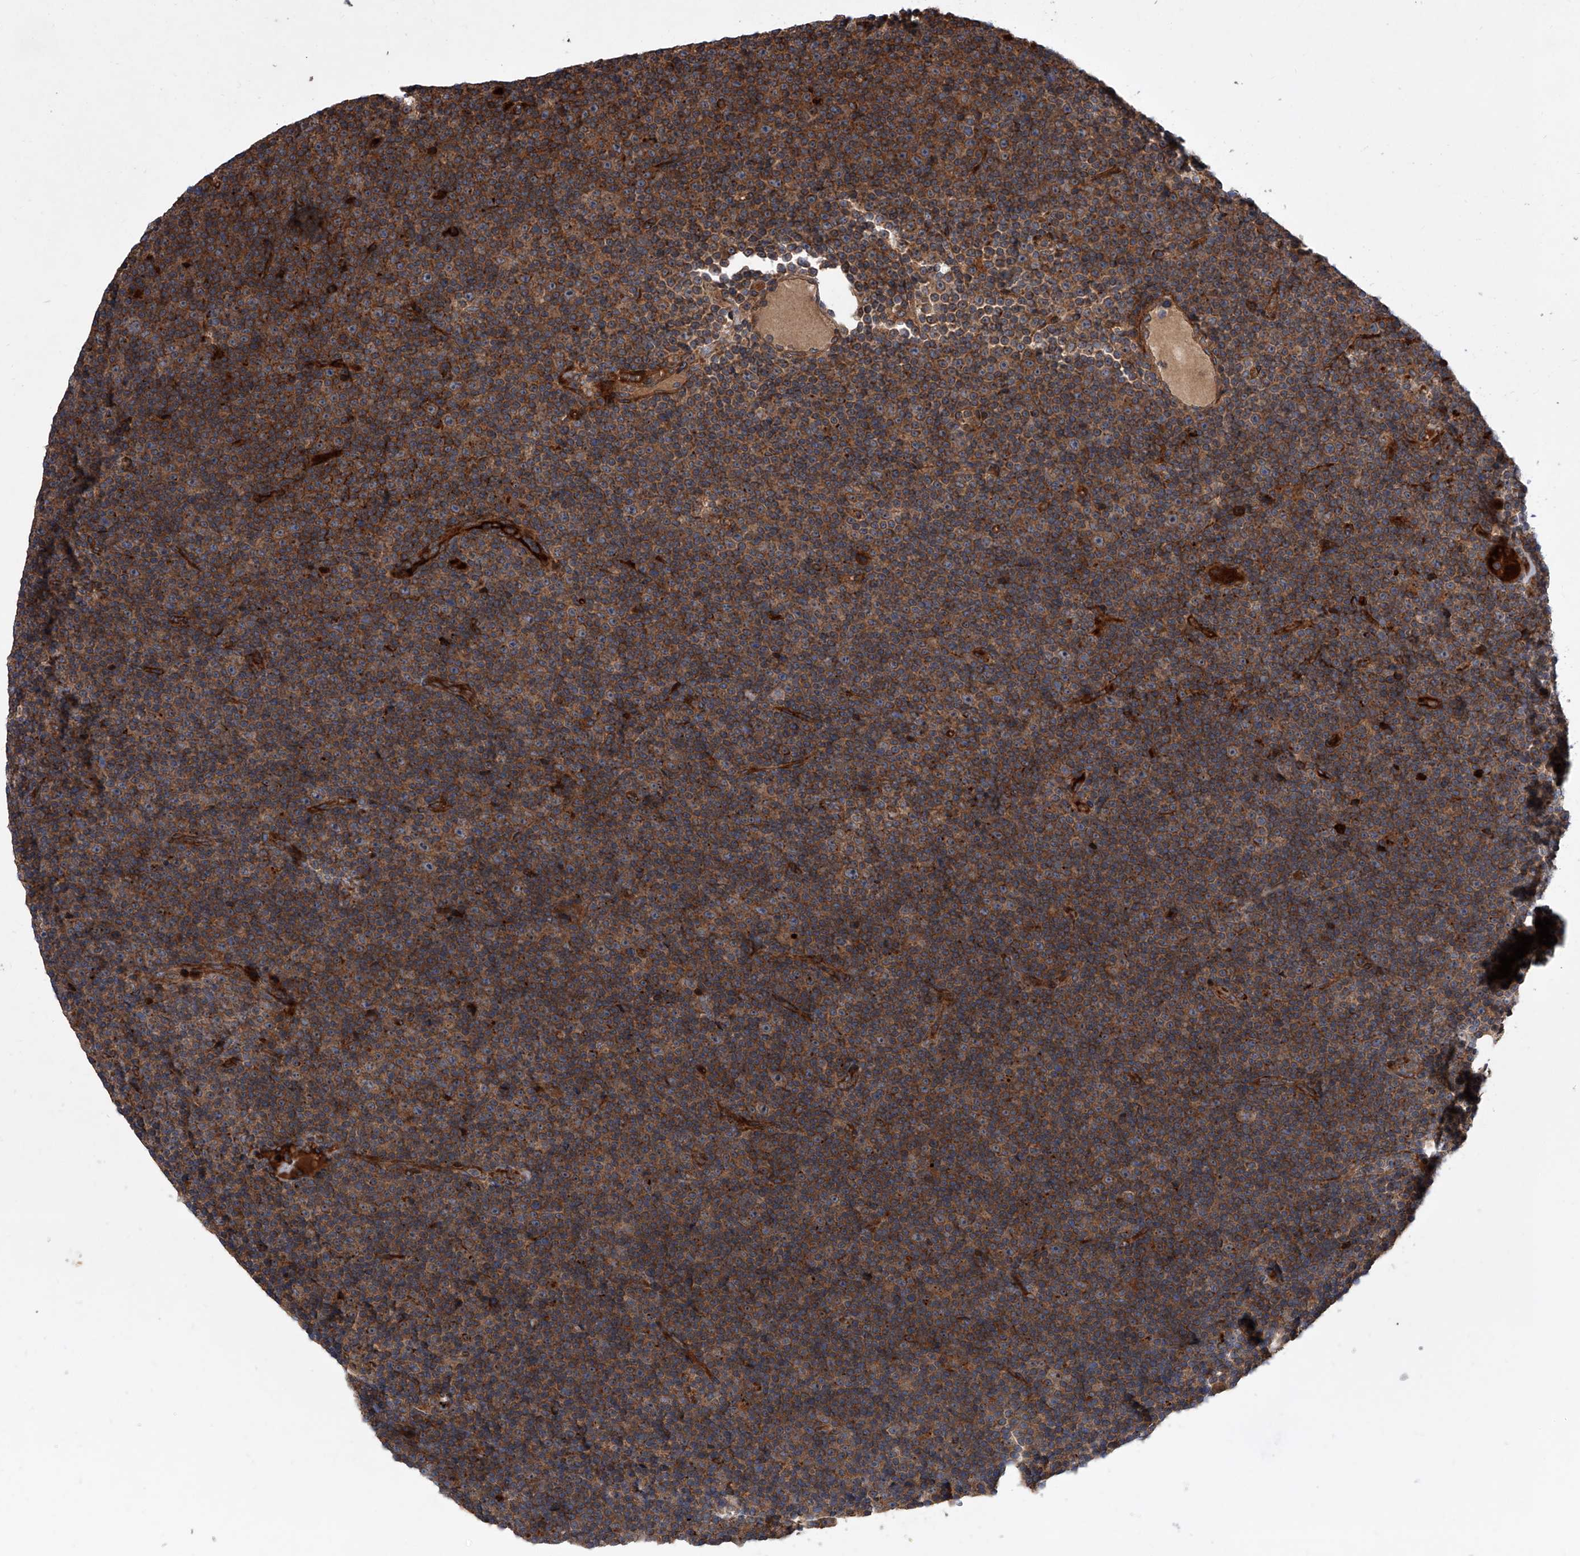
{"staining": {"intensity": "moderate", "quantity": ">75%", "location": "cytoplasmic/membranous"}, "tissue": "lymphoma", "cell_type": "Tumor cells", "image_type": "cancer", "snomed": [{"axis": "morphology", "description": "Malignant lymphoma, non-Hodgkin's type, Low grade"}, {"axis": "topography", "description": "Lymph node"}], "caption": "A medium amount of moderate cytoplasmic/membranous positivity is seen in about >75% of tumor cells in lymphoma tissue.", "gene": "USP47", "patient": {"sex": "female", "age": 67}}